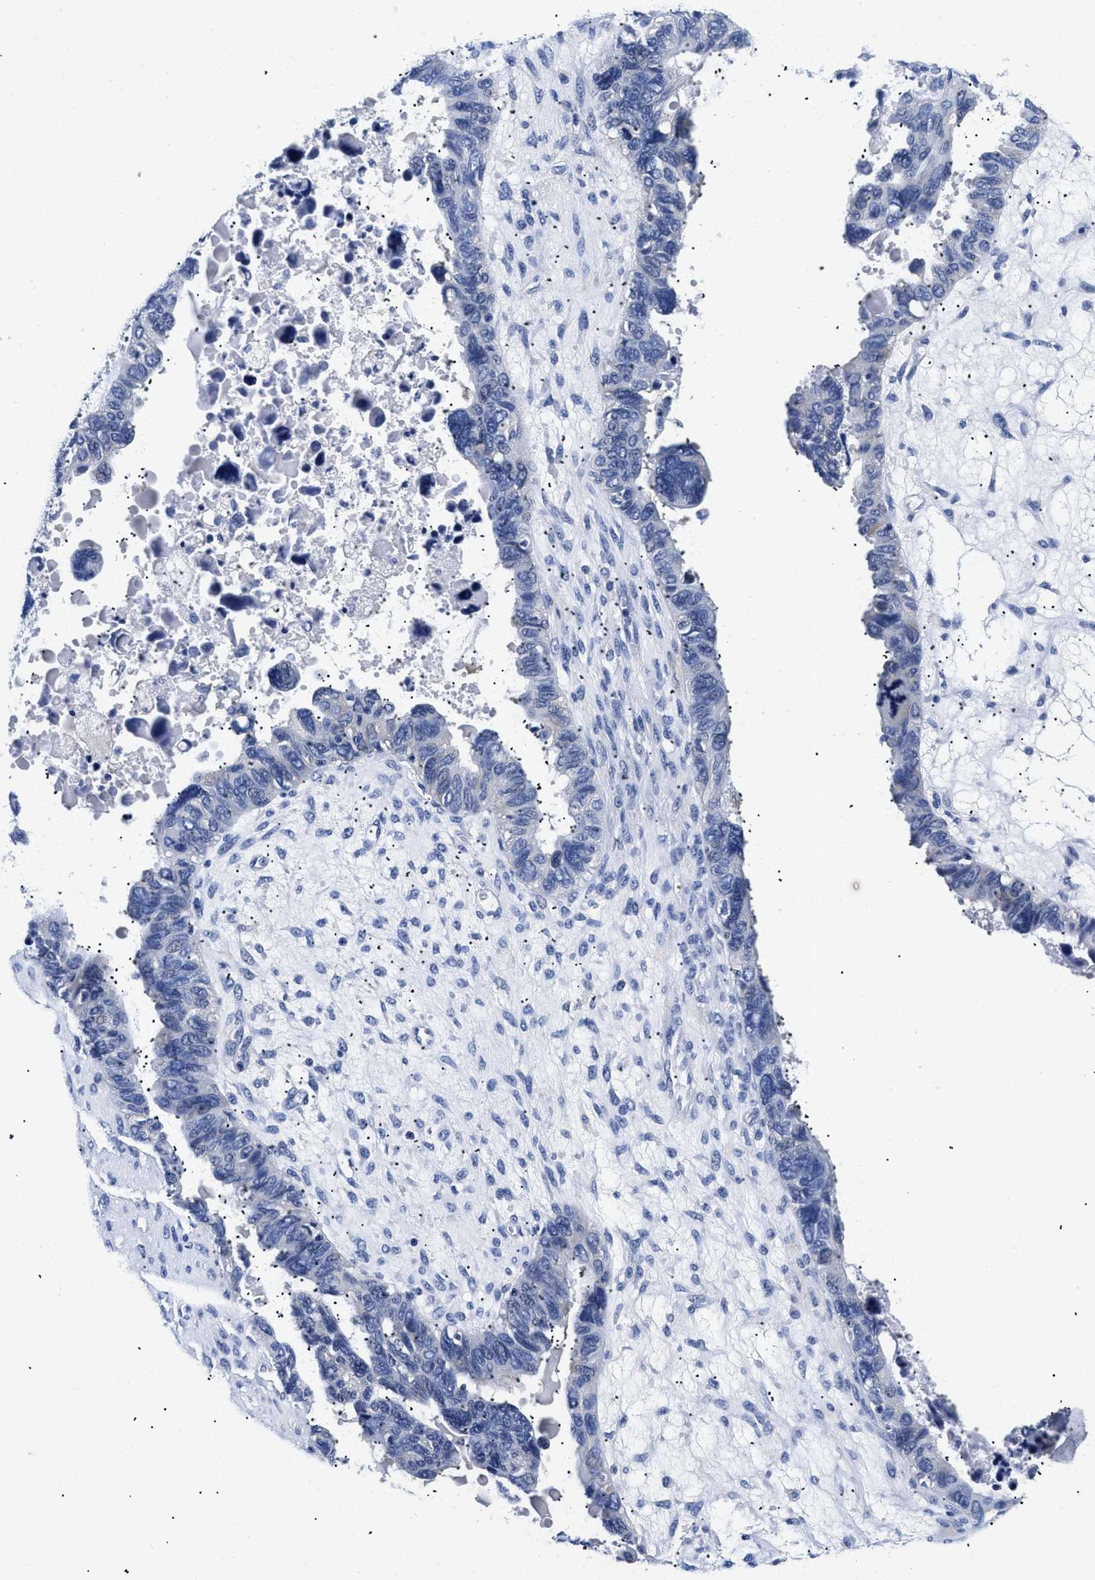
{"staining": {"intensity": "negative", "quantity": "none", "location": "none"}, "tissue": "ovarian cancer", "cell_type": "Tumor cells", "image_type": "cancer", "snomed": [{"axis": "morphology", "description": "Cystadenocarcinoma, serous, NOS"}, {"axis": "topography", "description": "Ovary"}], "caption": "DAB (3,3'-diaminobenzidine) immunohistochemical staining of ovarian cancer (serous cystadenocarcinoma) demonstrates no significant positivity in tumor cells.", "gene": "MEA1", "patient": {"sex": "female", "age": 79}}